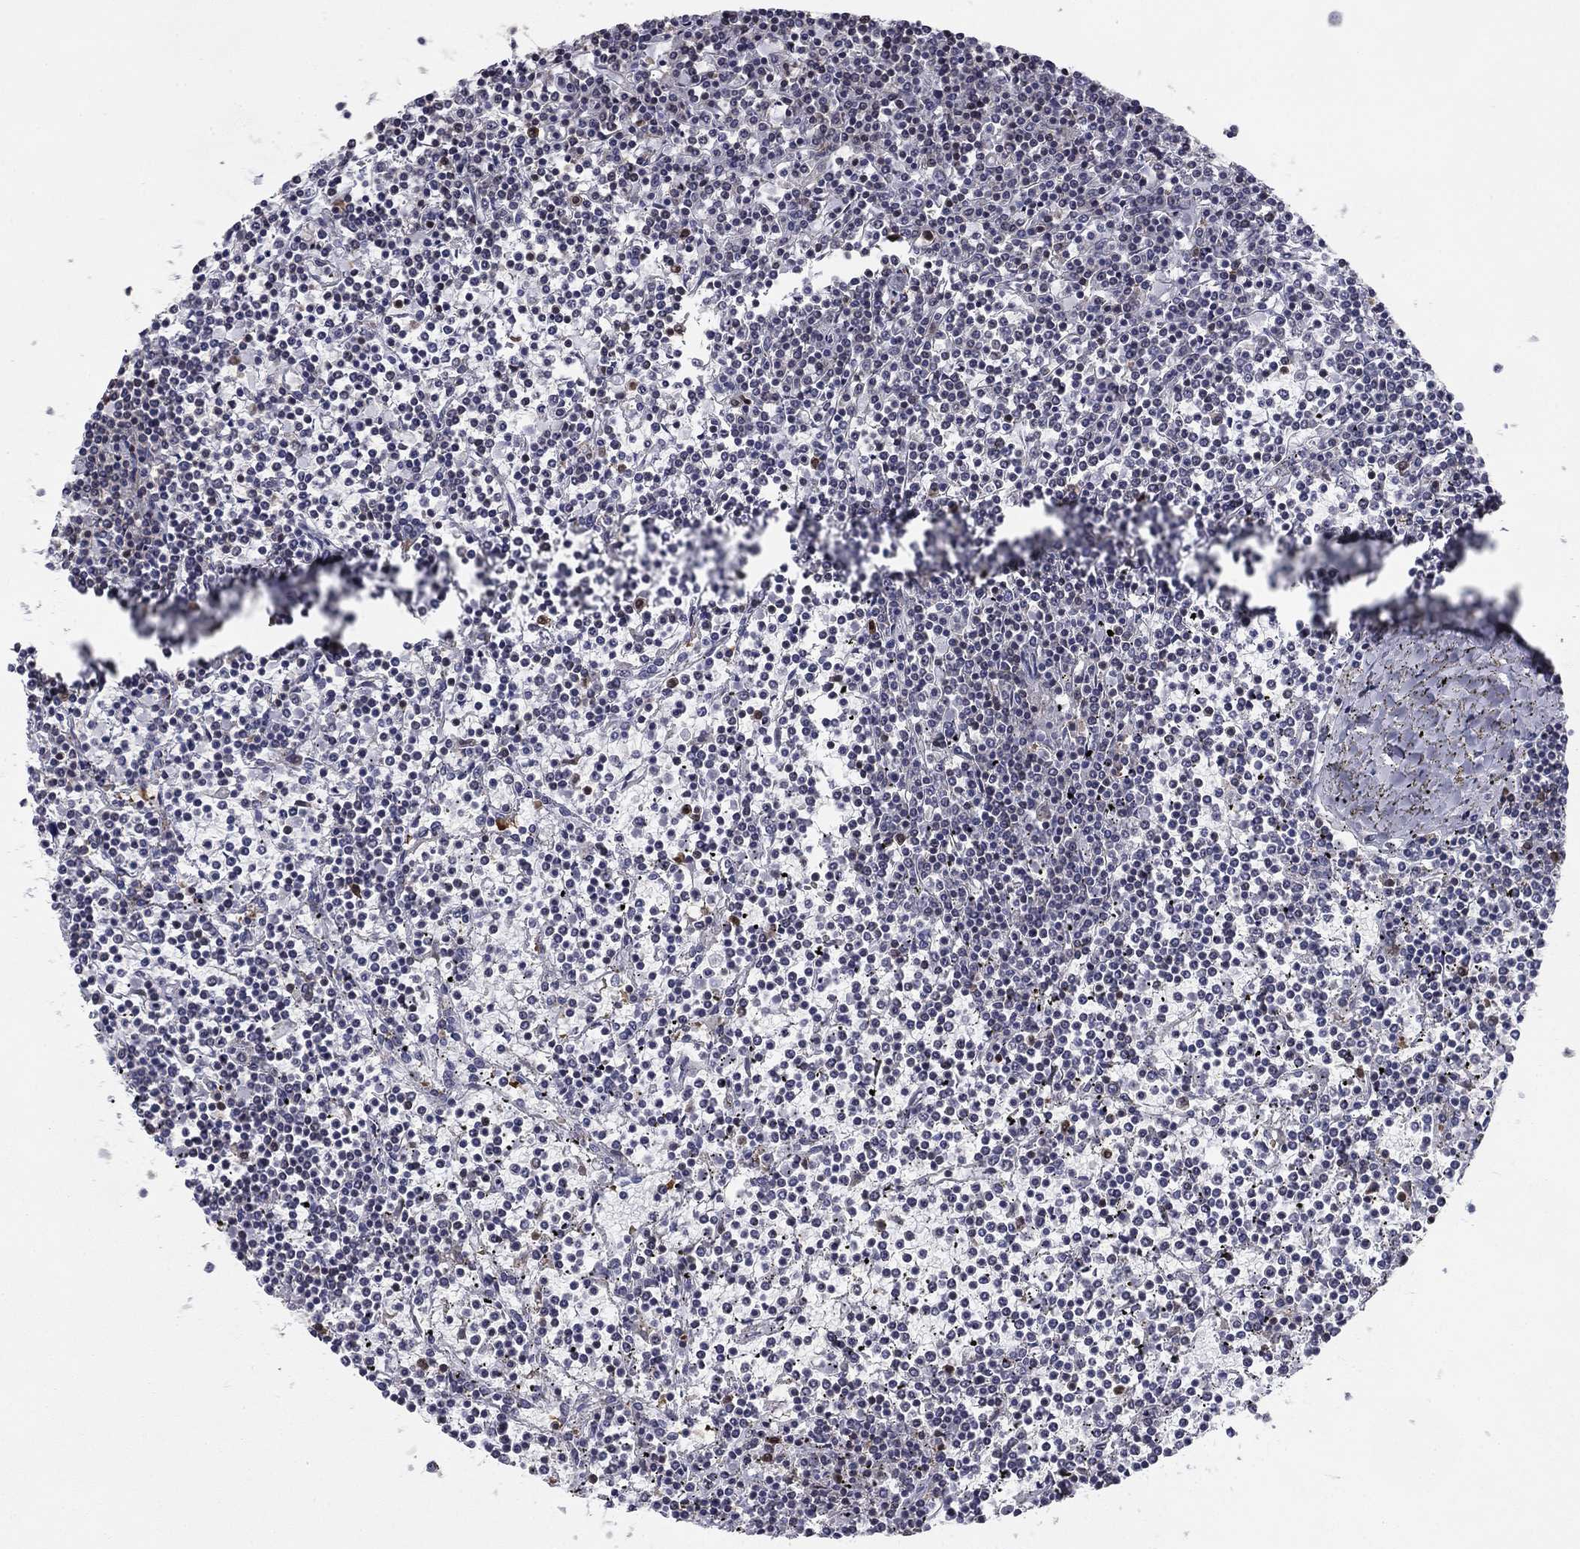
{"staining": {"intensity": "negative", "quantity": "none", "location": "none"}, "tissue": "lymphoma", "cell_type": "Tumor cells", "image_type": "cancer", "snomed": [{"axis": "morphology", "description": "Malignant lymphoma, non-Hodgkin's type, Low grade"}, {"axis": "topography", "description": "Spleen"}], "caption": "An image of lymphoma stained for a protein displays no brown staining in tumor cells.", "gene": "PLCB2", "patient": {"sex": "female", "age": 19}}